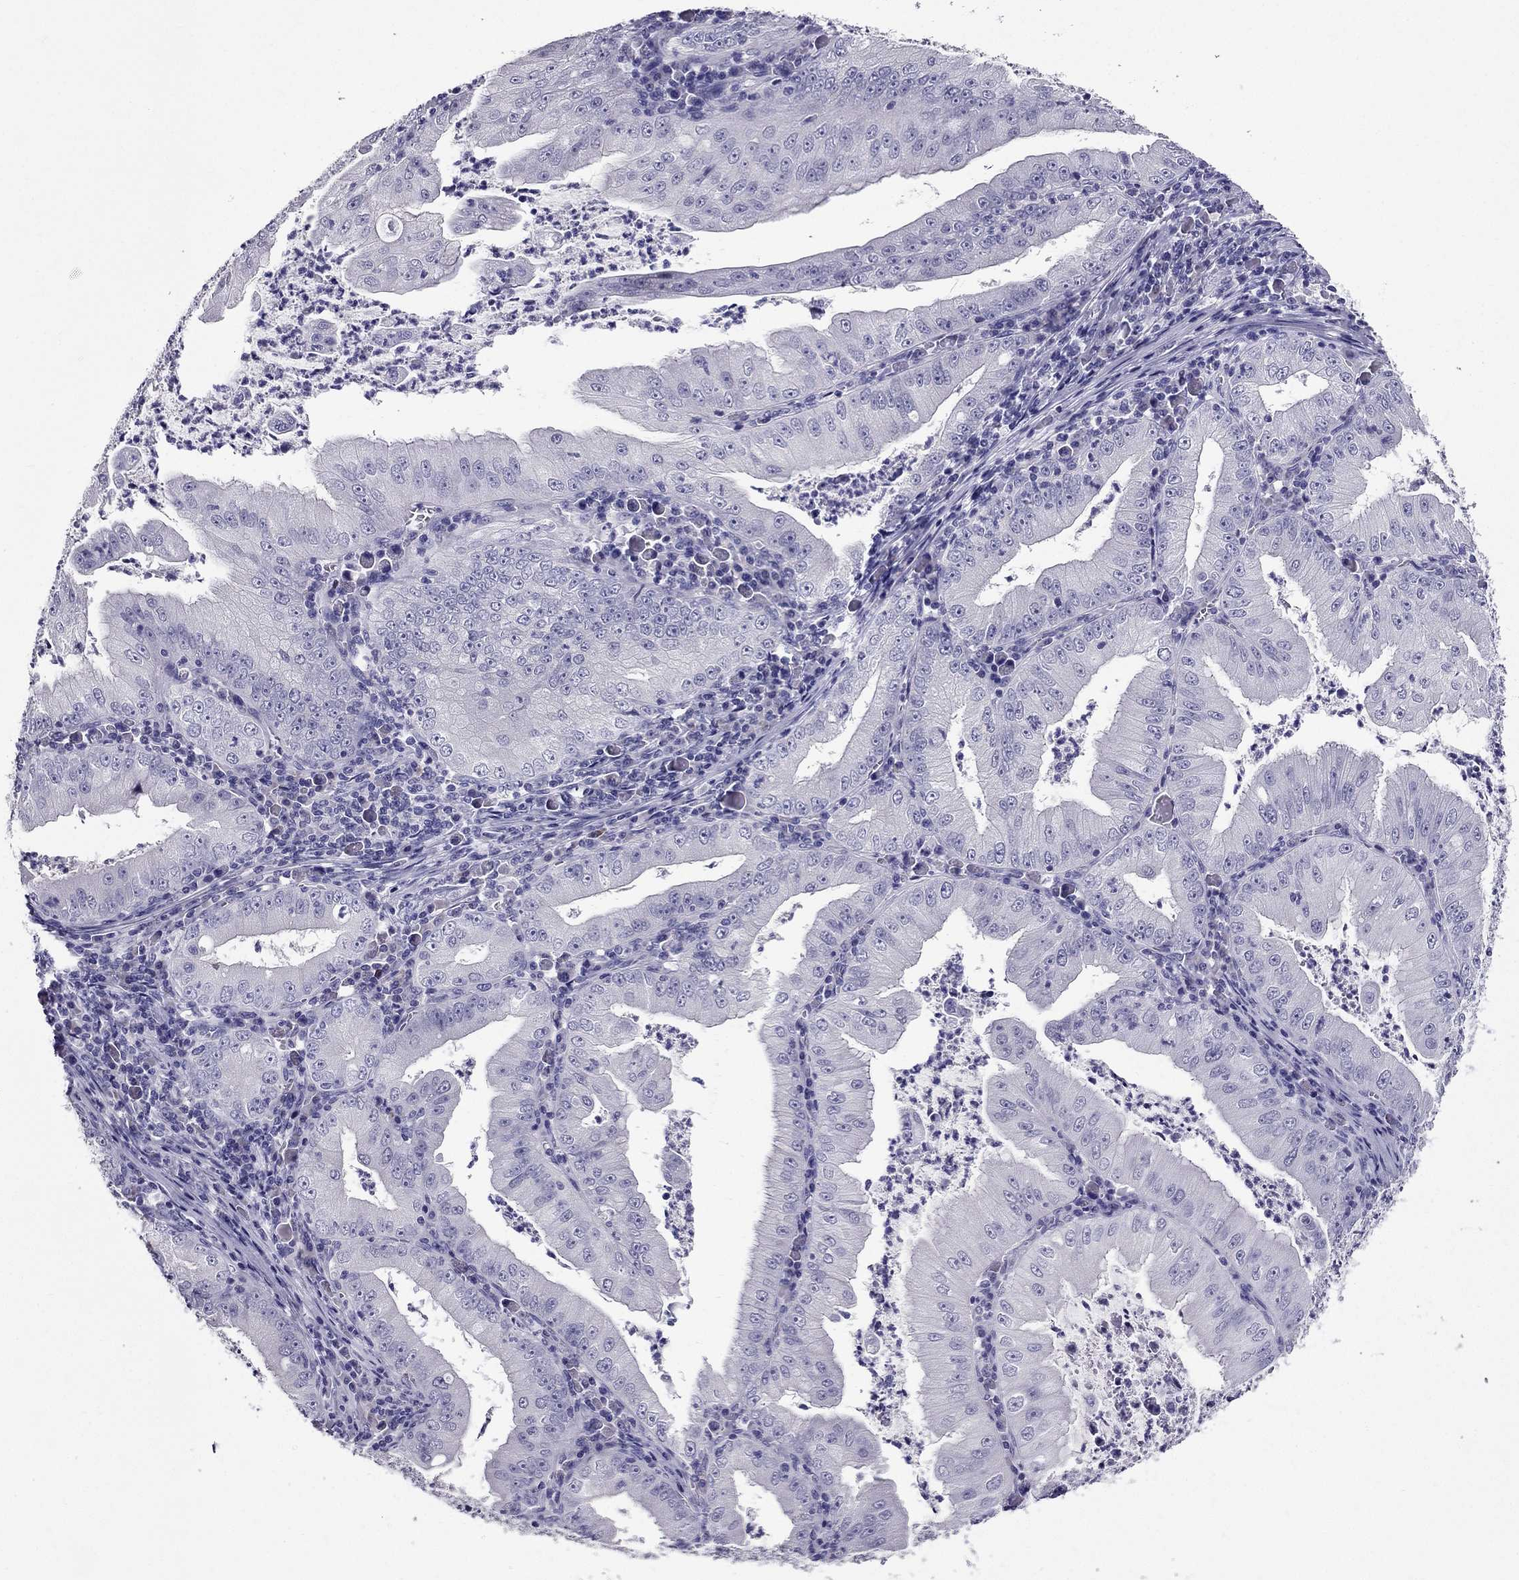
{"staining": {"intensity": "negative", "quantity": "none", "location": "none"}, "tissue": "stomach cancer", "cell_type": "Tumor cells", "image_type": "cancer", "snomed": [{"axis": "morphology", "description": "Adenocarcinoma, NOS"}, {"axis": "topography", "description": "Stomach"}], "caption": "Stomach adenocarcinoma was stained to show a protein in brown. There is no significant expression in tumor cells.", "gene": "ZNF541", "patient": {"sex": "male", "age": 76}}